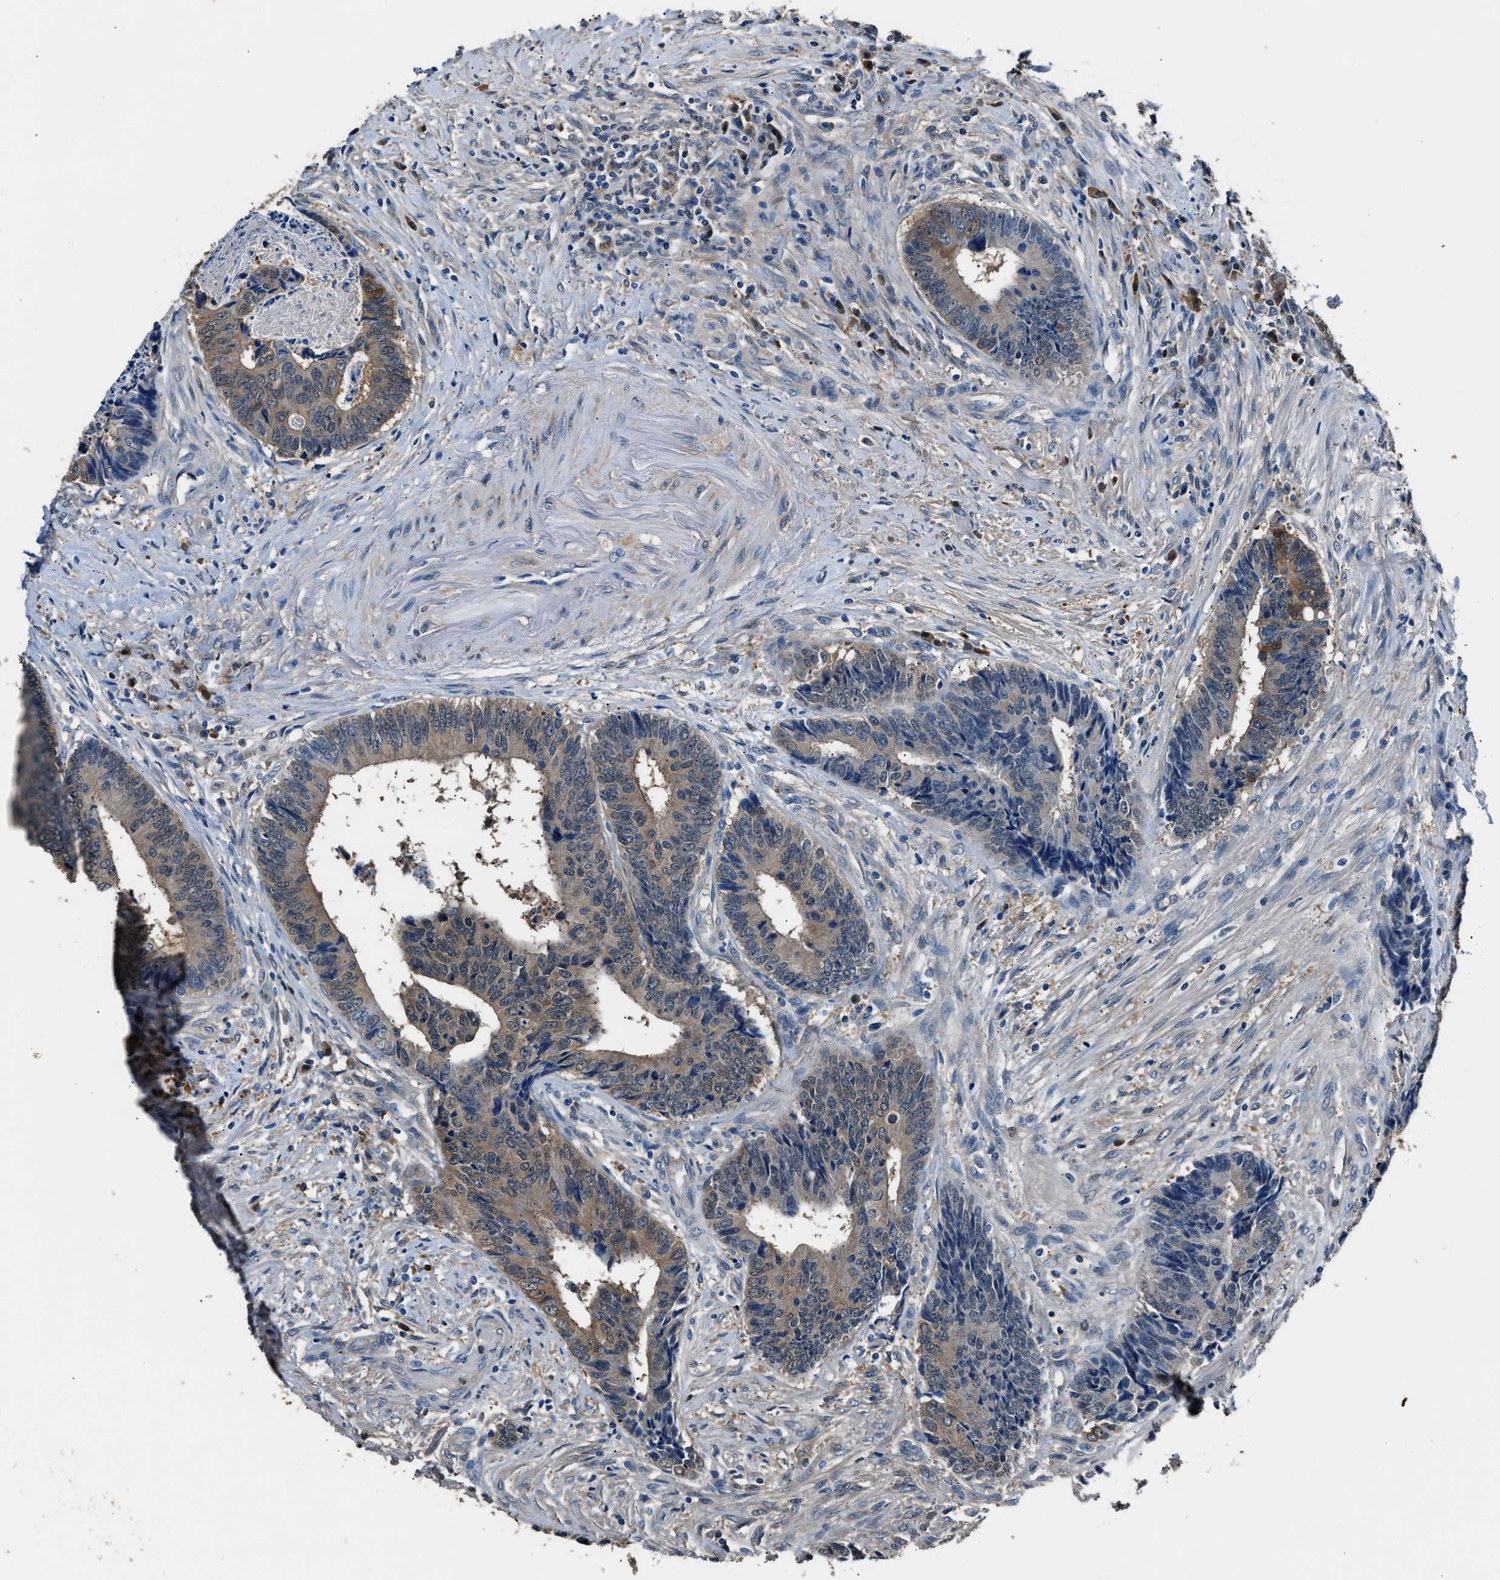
{"staining": {"intensity": "weak", "quantity": ">75%", "location": "cytoplasmic/membranous"}, "tissue": "colorectal cancer", "cell_type": "Tumor cells", "image_type": "cancer", "snomed": [{"axis": "morphology", "description": "Adenocarcinoma, NOS"}, {"axis": "topography", "description": "Rectum"}], "caption": "Immunohistochemistry of colorectal cancer (adenocarcinoma) shows low levels of weak cytoplasmic/membranous positivity in about >75% of tumor cells.", "gene": "GSTP1", "patient": {"sex": "male", "age": 84}}